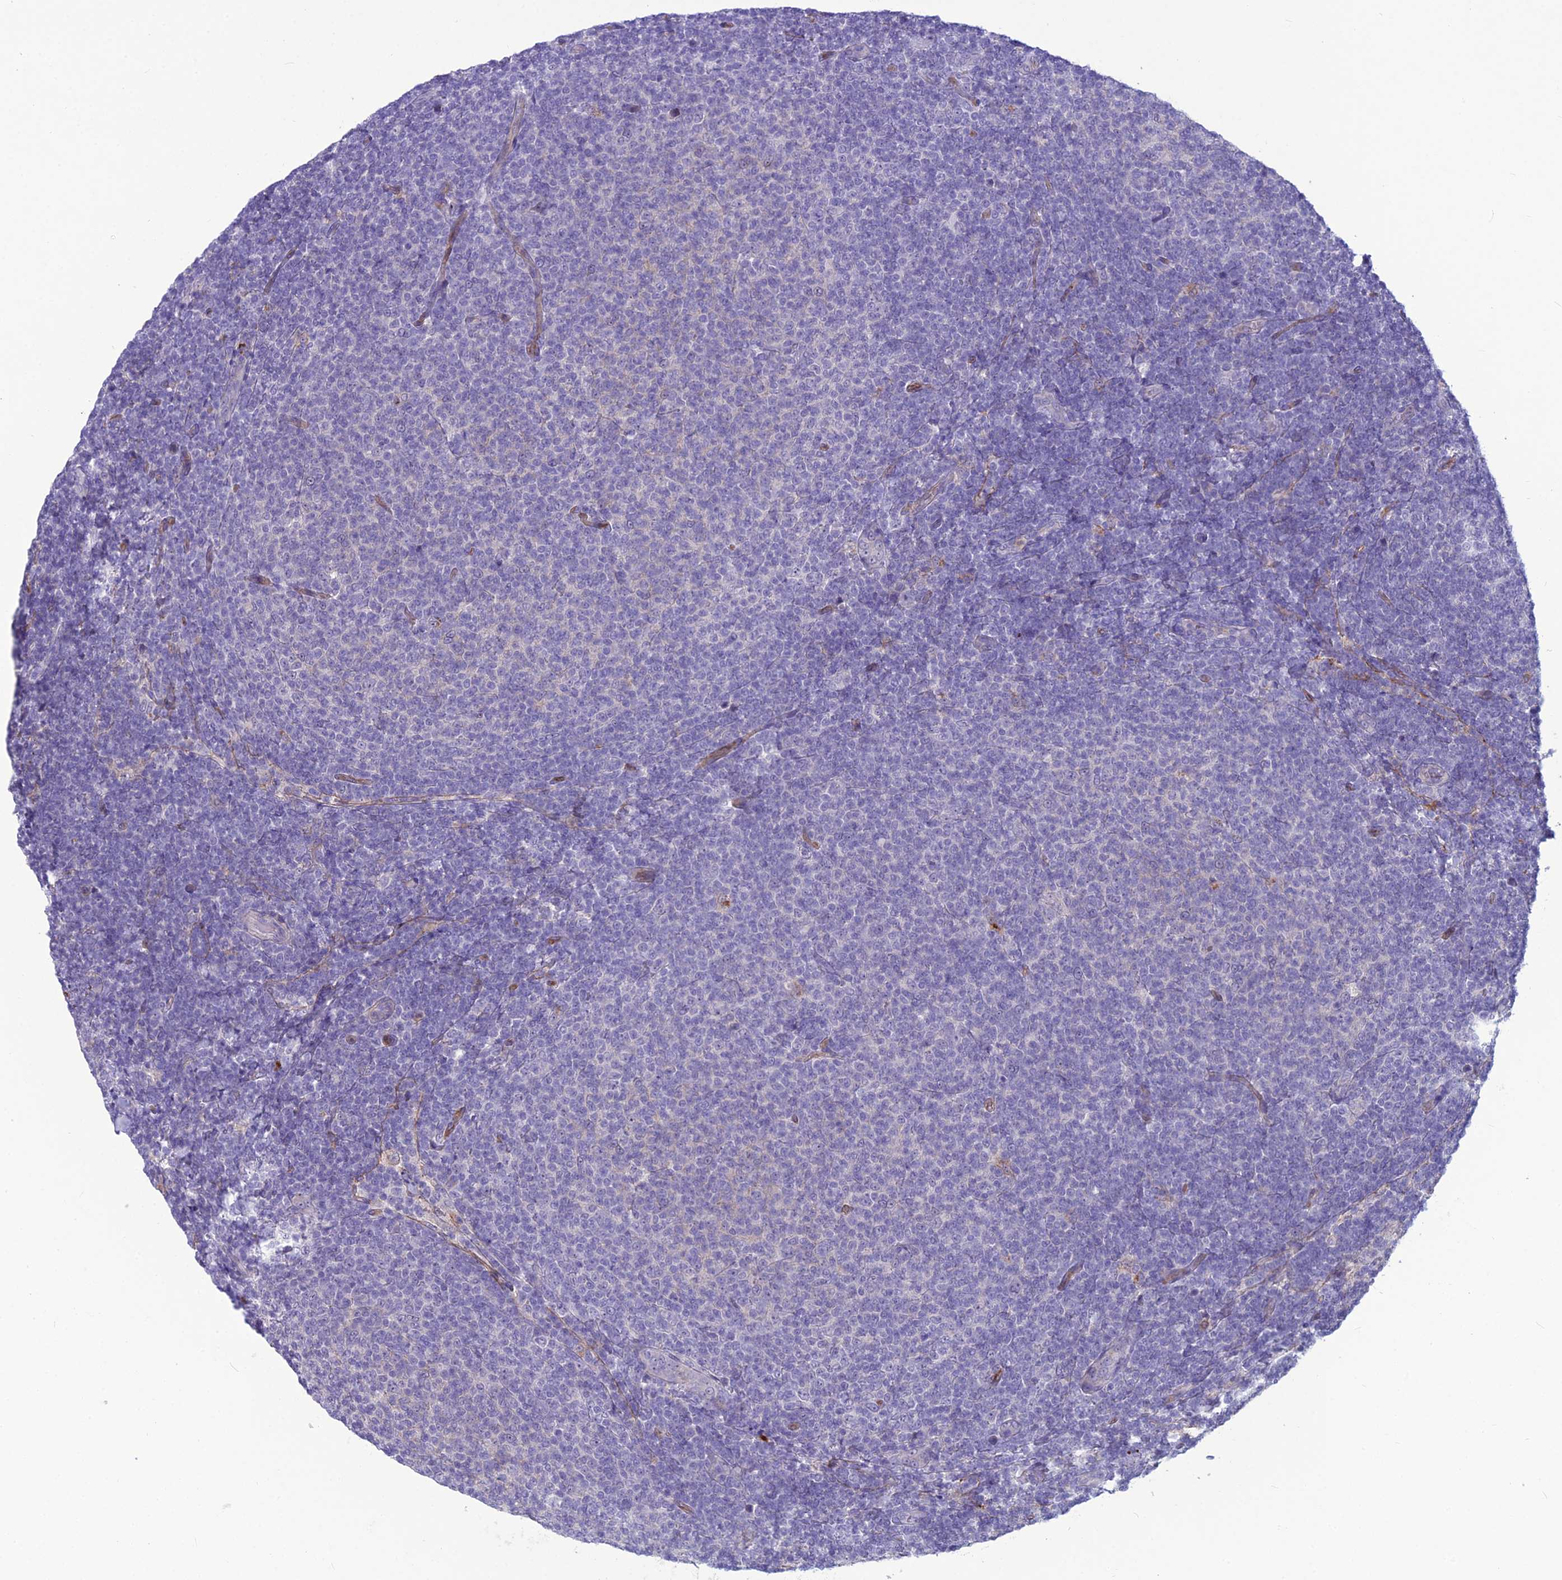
{"staining": {"intensity": "negative", "quantity": "none", "location": "none"}, "tissue": "lymphoma", "cell_type": "Tumor cells", "image_type": "cancer", "snomed": [{"axis": "morphology", "description": "Malignant lymphoma, non-Hodgkin's type, Low grade"}, {"axis": "topography", "description": "Lymph node"}], "caption": "Histopathology image shows no protein staining in tumor cells of low-grade malignant lymphoma, non-Hodgkin's type tissue. The staining was performed using DAB to visualize the protein expression in brown, while the nuclei were stained in blue with hematoxylin (Magnification: 20x).", "gene": "BBS7", "patient": {"sex": "male", "age": 66}}